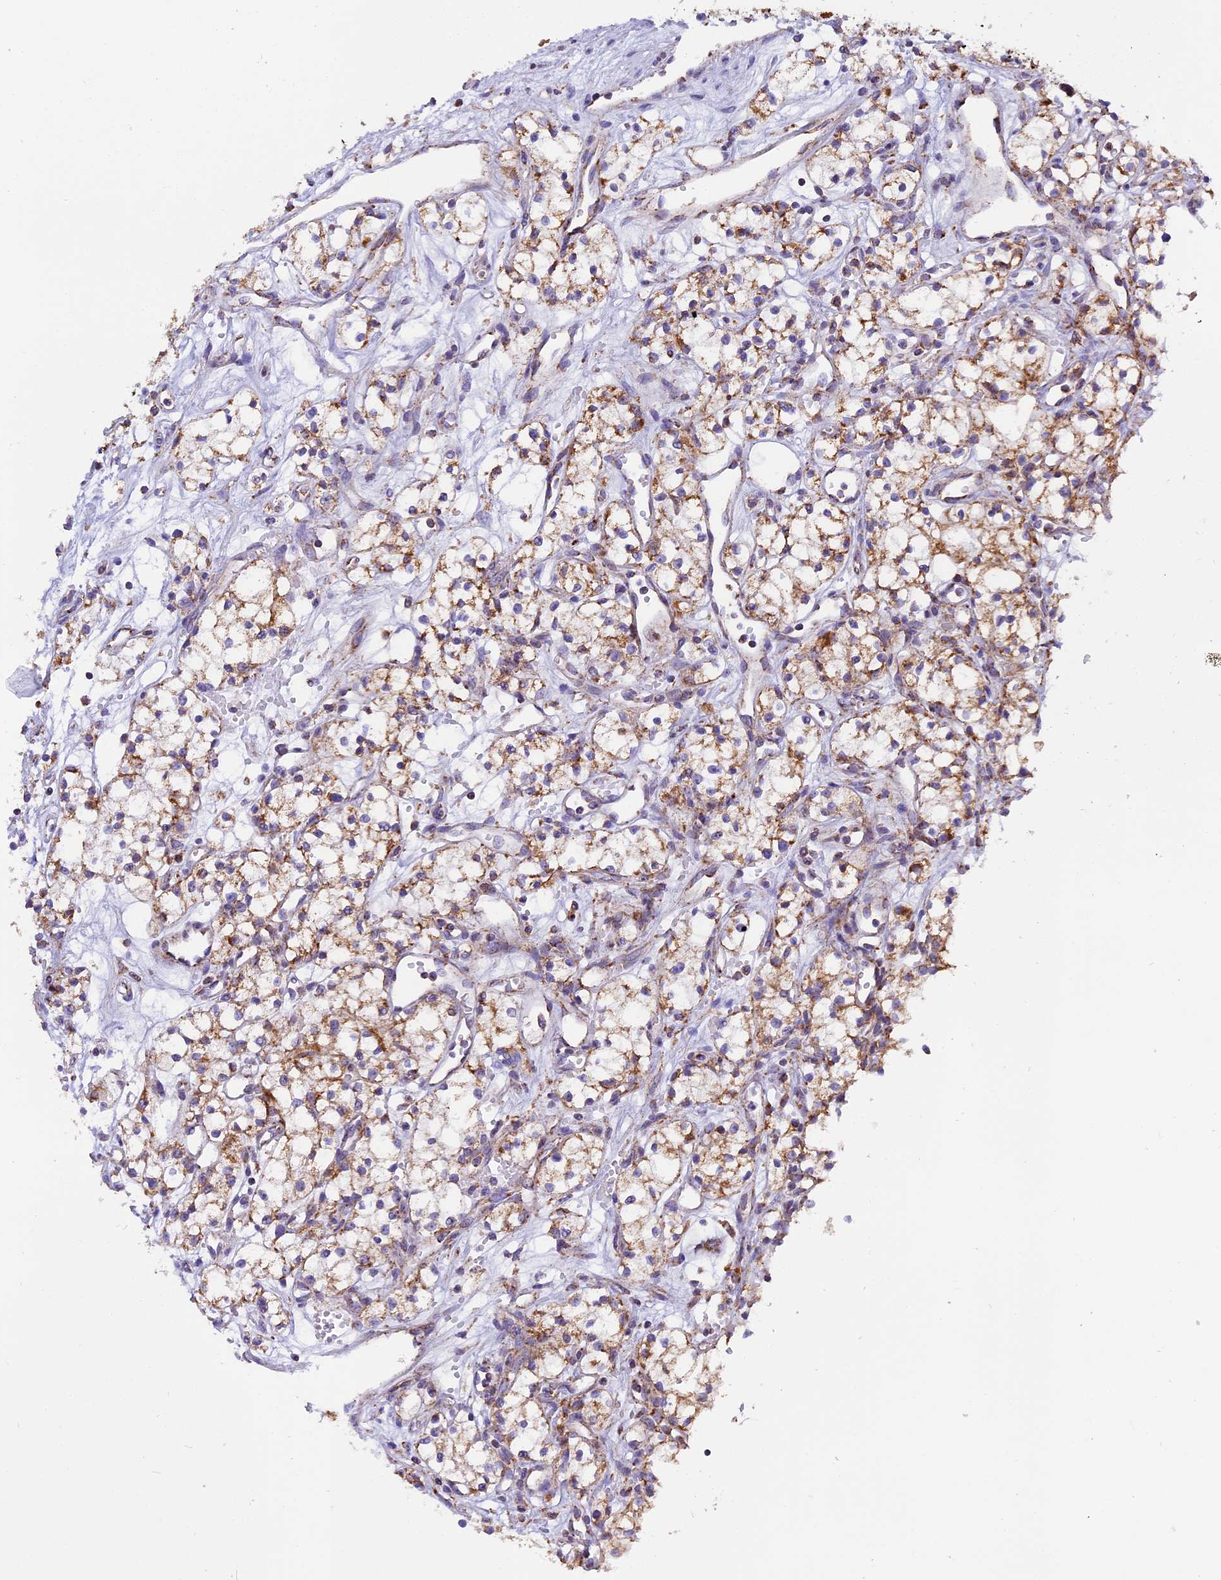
{"staining": {"intensity": "moderate", "quantity": ">75%", "location": "cytoplasmic/membranous"}, "tissue": "renal cancer", "cell_type": "Tumor cells", "image_type": "cancer", "snomed": [{"axis": "morphology", "description": "Adenocarcinoma, NOS"}, {"axis": "topography", "description": "Kidney"}], "caption": "Immunohistochemistry (IHC) micrograph of human renal cancer (adenocarcinoma) stained for a protein (brown), which reveals medium levels of moderate cytoplasmic/membranous staining in approximately >75% of tumor cells.", "gene": "MRPS34", "patient": {"sex": "male", "age": 59}}